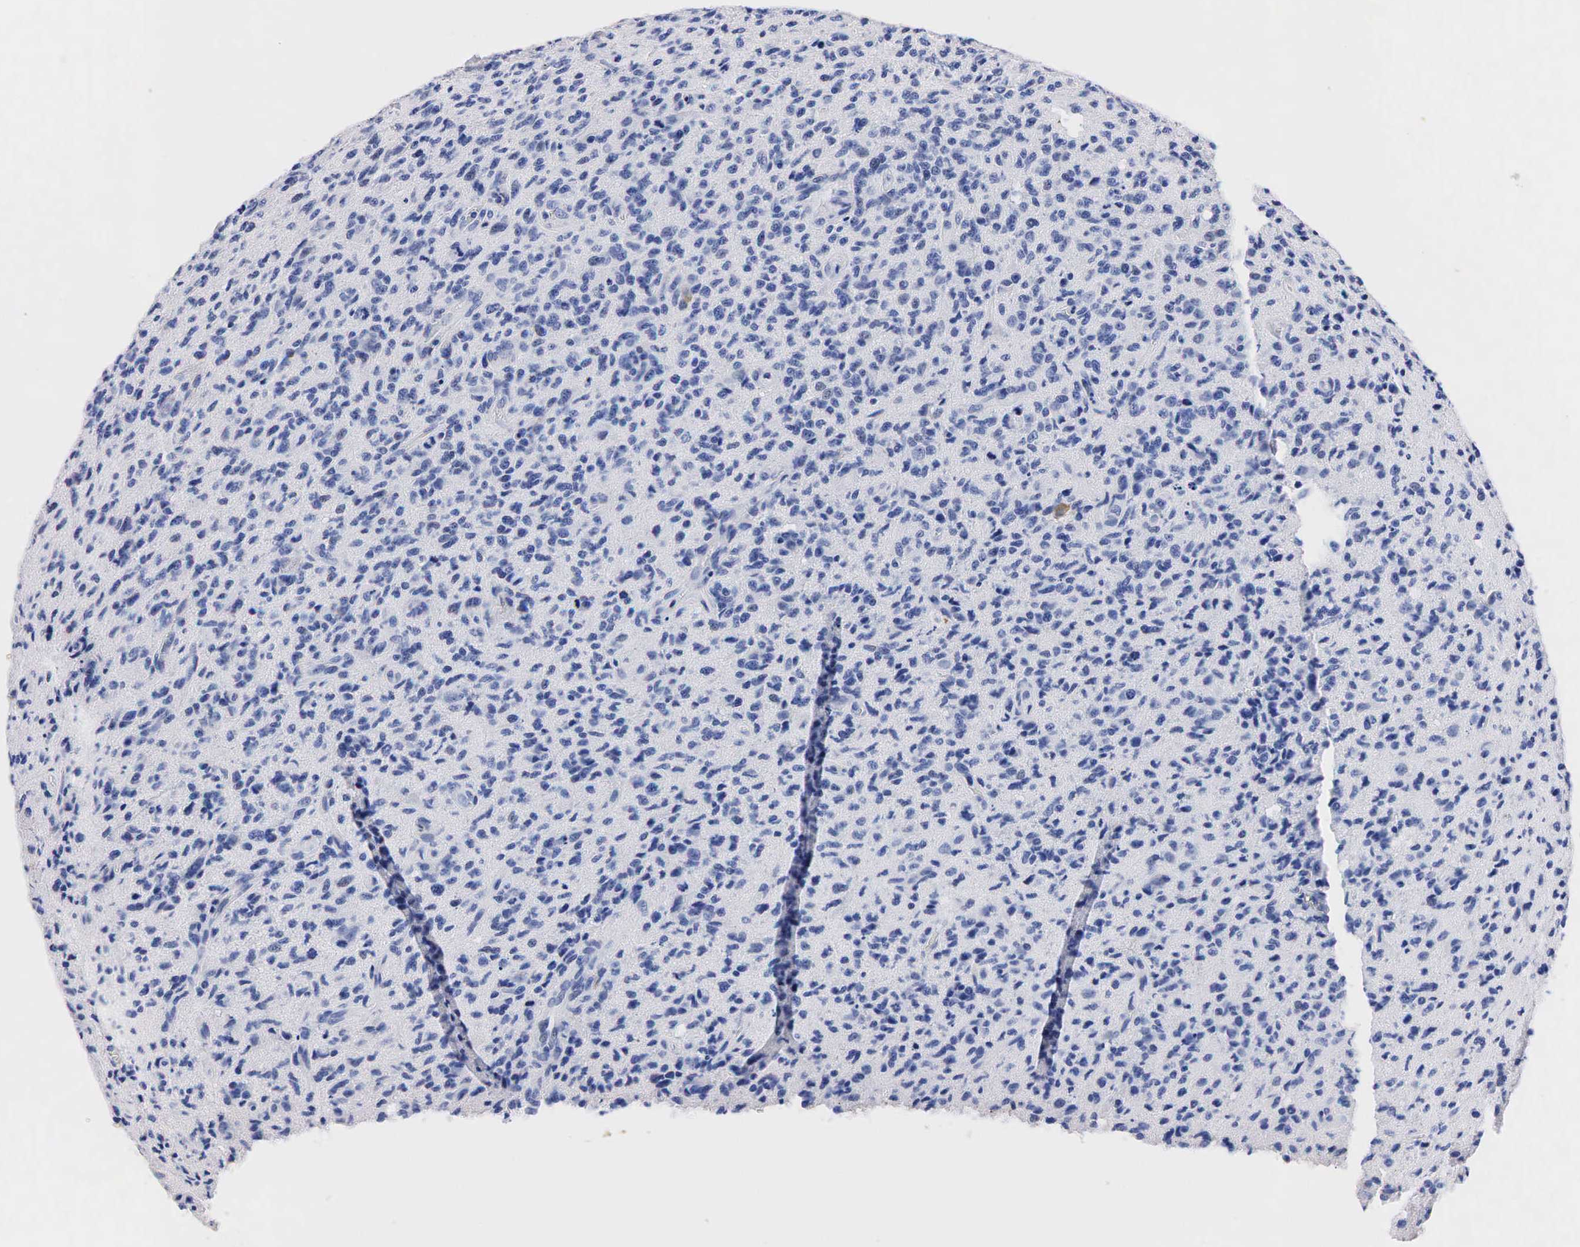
{"staining": {"intensity": "negative", "quantity": "none", "location": "none"}, "tissue": "glioma", "cell_type": "Tumor cells", "image_type": "cancer", "snomed": [{"axis": "morphology", "description": "Glioma, malignant, High grade"}, {"axis": "topography", "description": "Brain"}], "caption": "An immunohistochemistry image of glioma is shown. There is no staining in tumor cells of glioma.", "gene": "SST", "patient": {"sex": "male", "age": 36}}